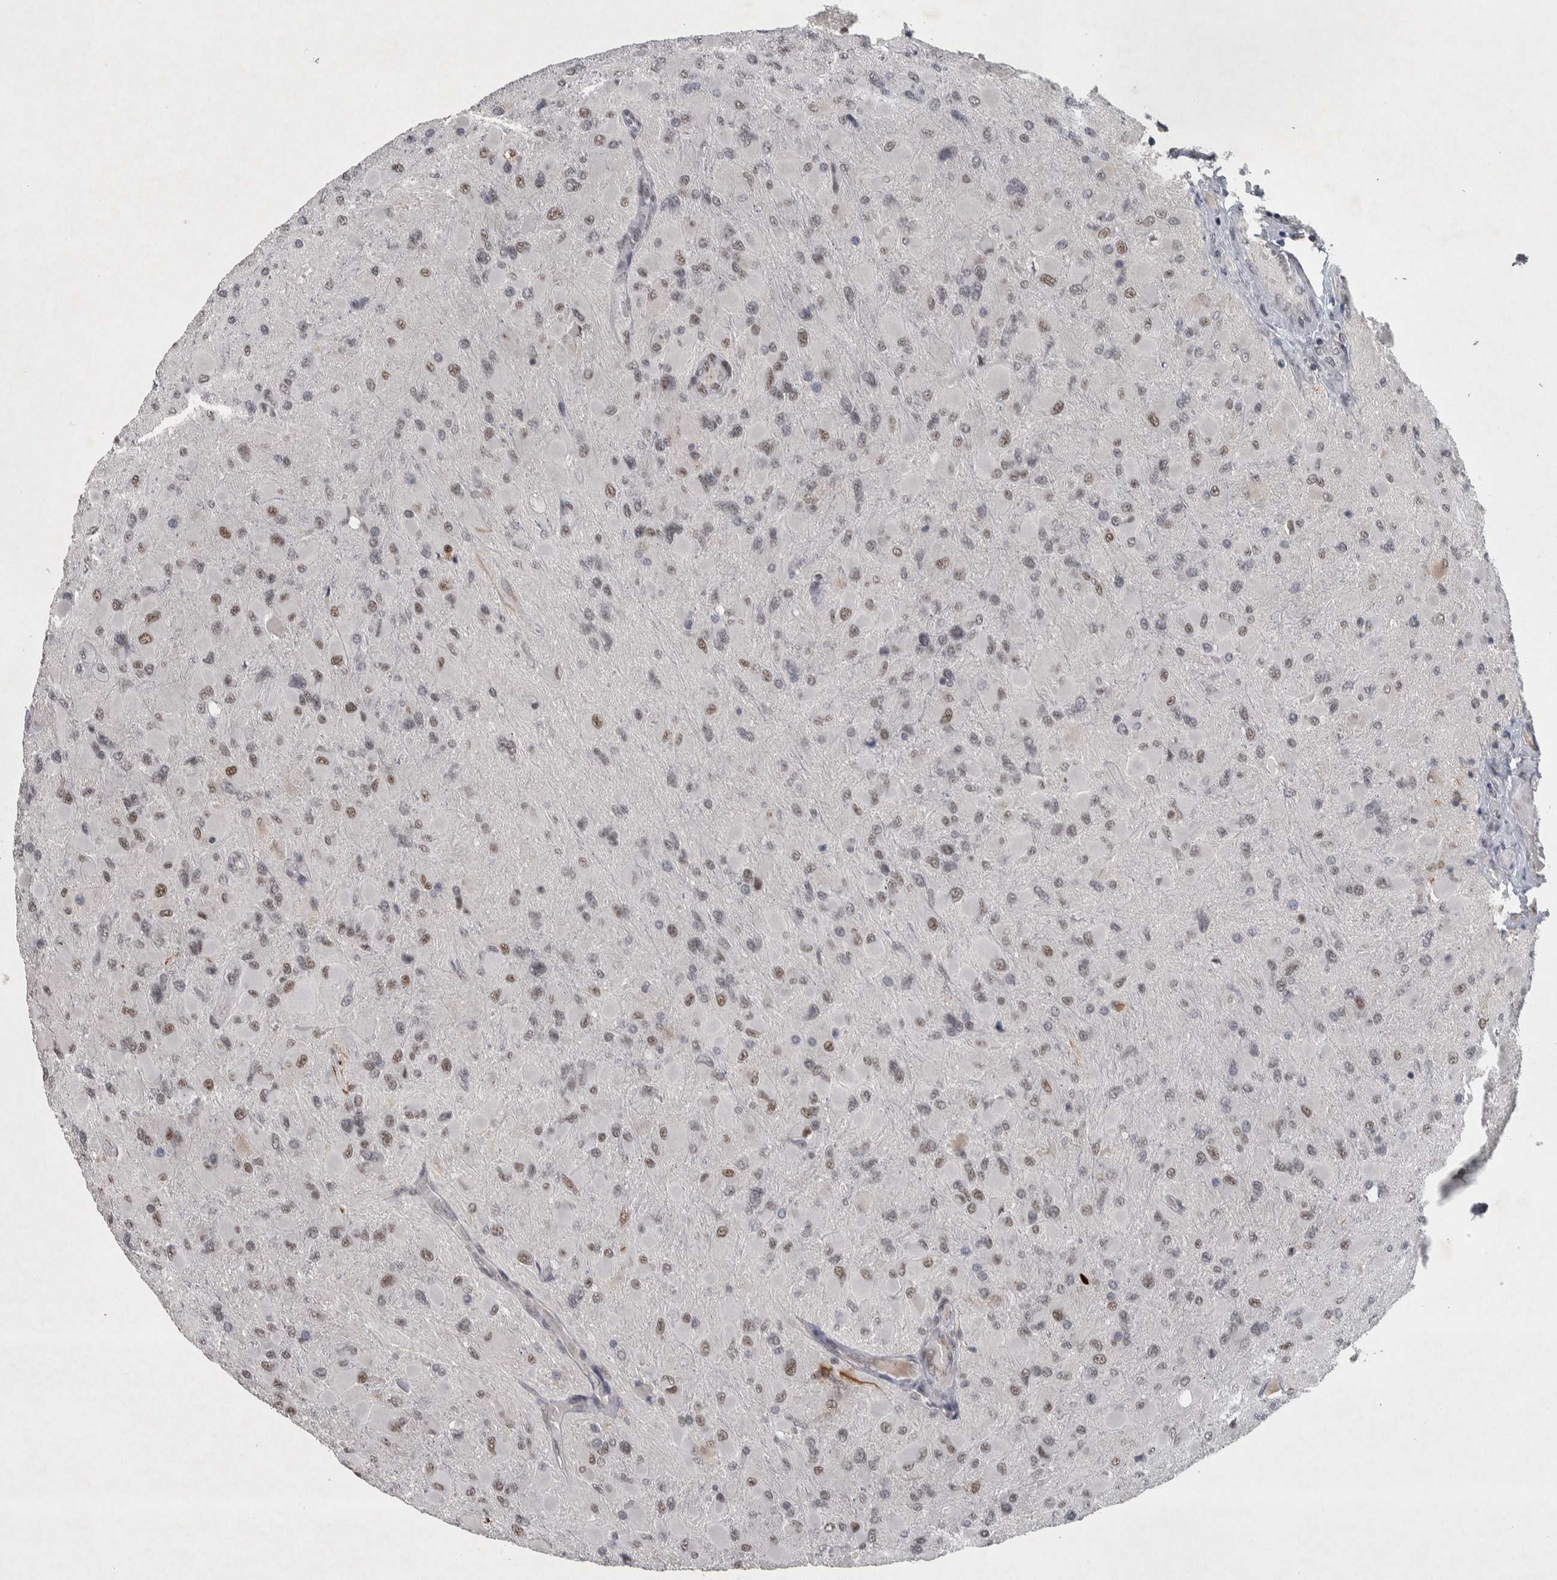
{"staining": {"intensity": "moderate", "quantity": ">75%", "location": "nuclear"}, "tissue": "glioma", "cell_type": "Tumor cells", "image_type": "cancer", "snomed": [{"axis": "morphology", "description": "Glioma, malignant, High grade"}, {"axis": "topography", "description": "Cerebral cortex"}], "caption": "A photomicrograph of glioma stained for a protein demonstrates moderate nuclear brown staining in tumor cells. The staining is performed using DAB brown chromogen to label protein expression. The nuclei are counter-stained blue using hematoxylin.", "gene": "DDX42", "patient": {"sex": "female", "age": 36}}